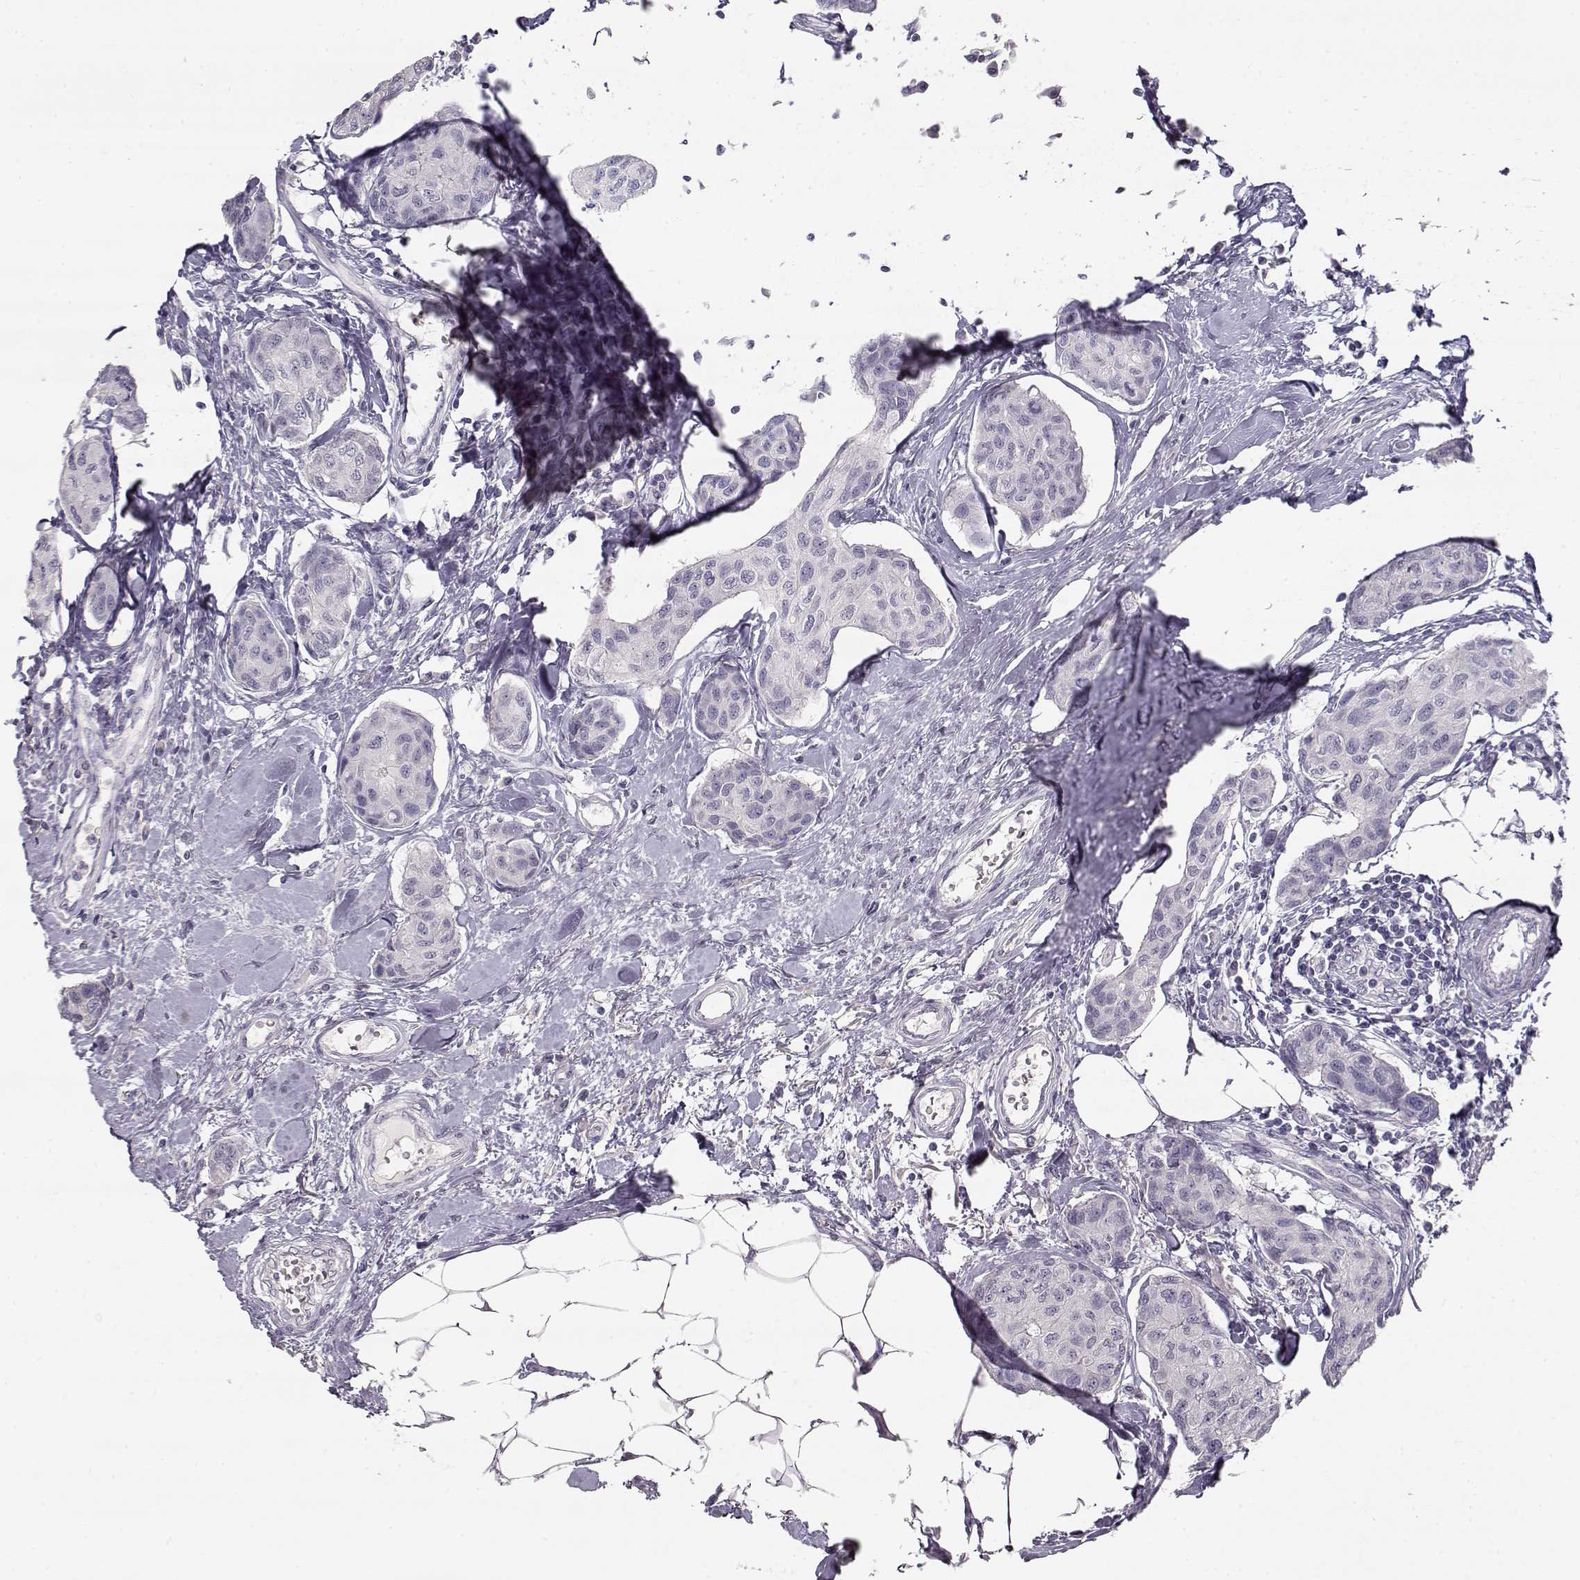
{"staining": {"intensity": "negative", "quantity": "none", "location": "none"}, "tissue": "breast cancer", "cell_type": "Tumor cells", "image_type": "cancer", "snomed": [{"axis": "morphology", "description": "Duct carcinoma"}, {"axis": "topography", "description": "Breast"}], "caption": "Immunohistochemistry photomicrograph of intraductal carcinoma (breast) stained for a protein (brown), which exhibits no positivity in tumor cells.", "gene": "TPH2", "patient": {"sex": "female", "age": 80}}